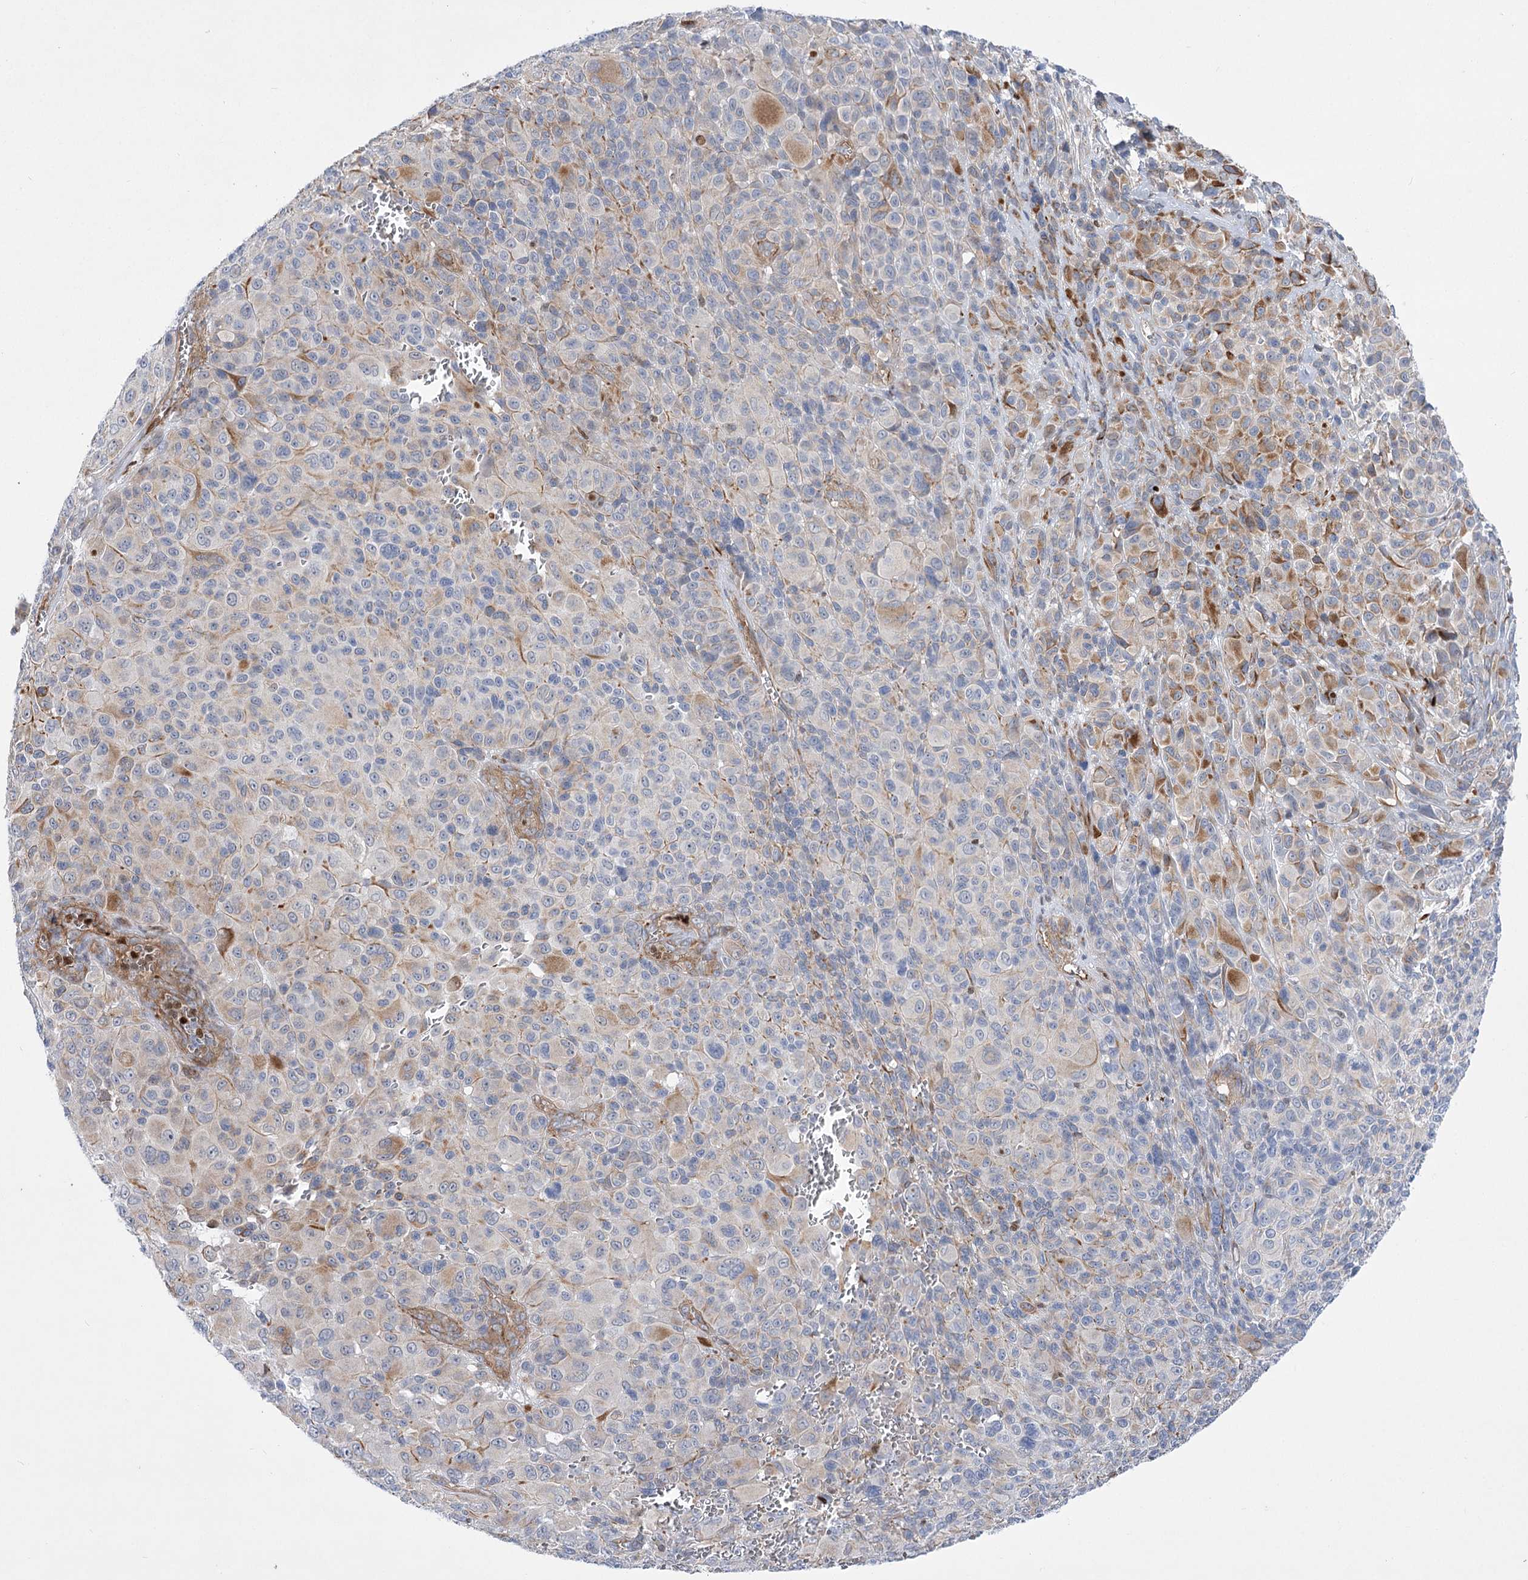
{"staining": {"intensity": "moderate", "quantity": "<25%", "location": "cytoplasmic/membranous"}, "tissue": "melanoma", "cell_type": "Tumor cells", "image_type": "cancer", "snomed": [{"axis": "morphology", "description": "Malignant melanoma, NOS"}, {"axis": "topography", "description": "Skin of trunk"}], "caption": "Brown immunohistochemical staining in human melanoma reveals moderate cytoplasmic/membranous positivity in approximately <25% of tumor cells.", "gene": "THAP6", "patient": {"sex": "male", "age": 71}}